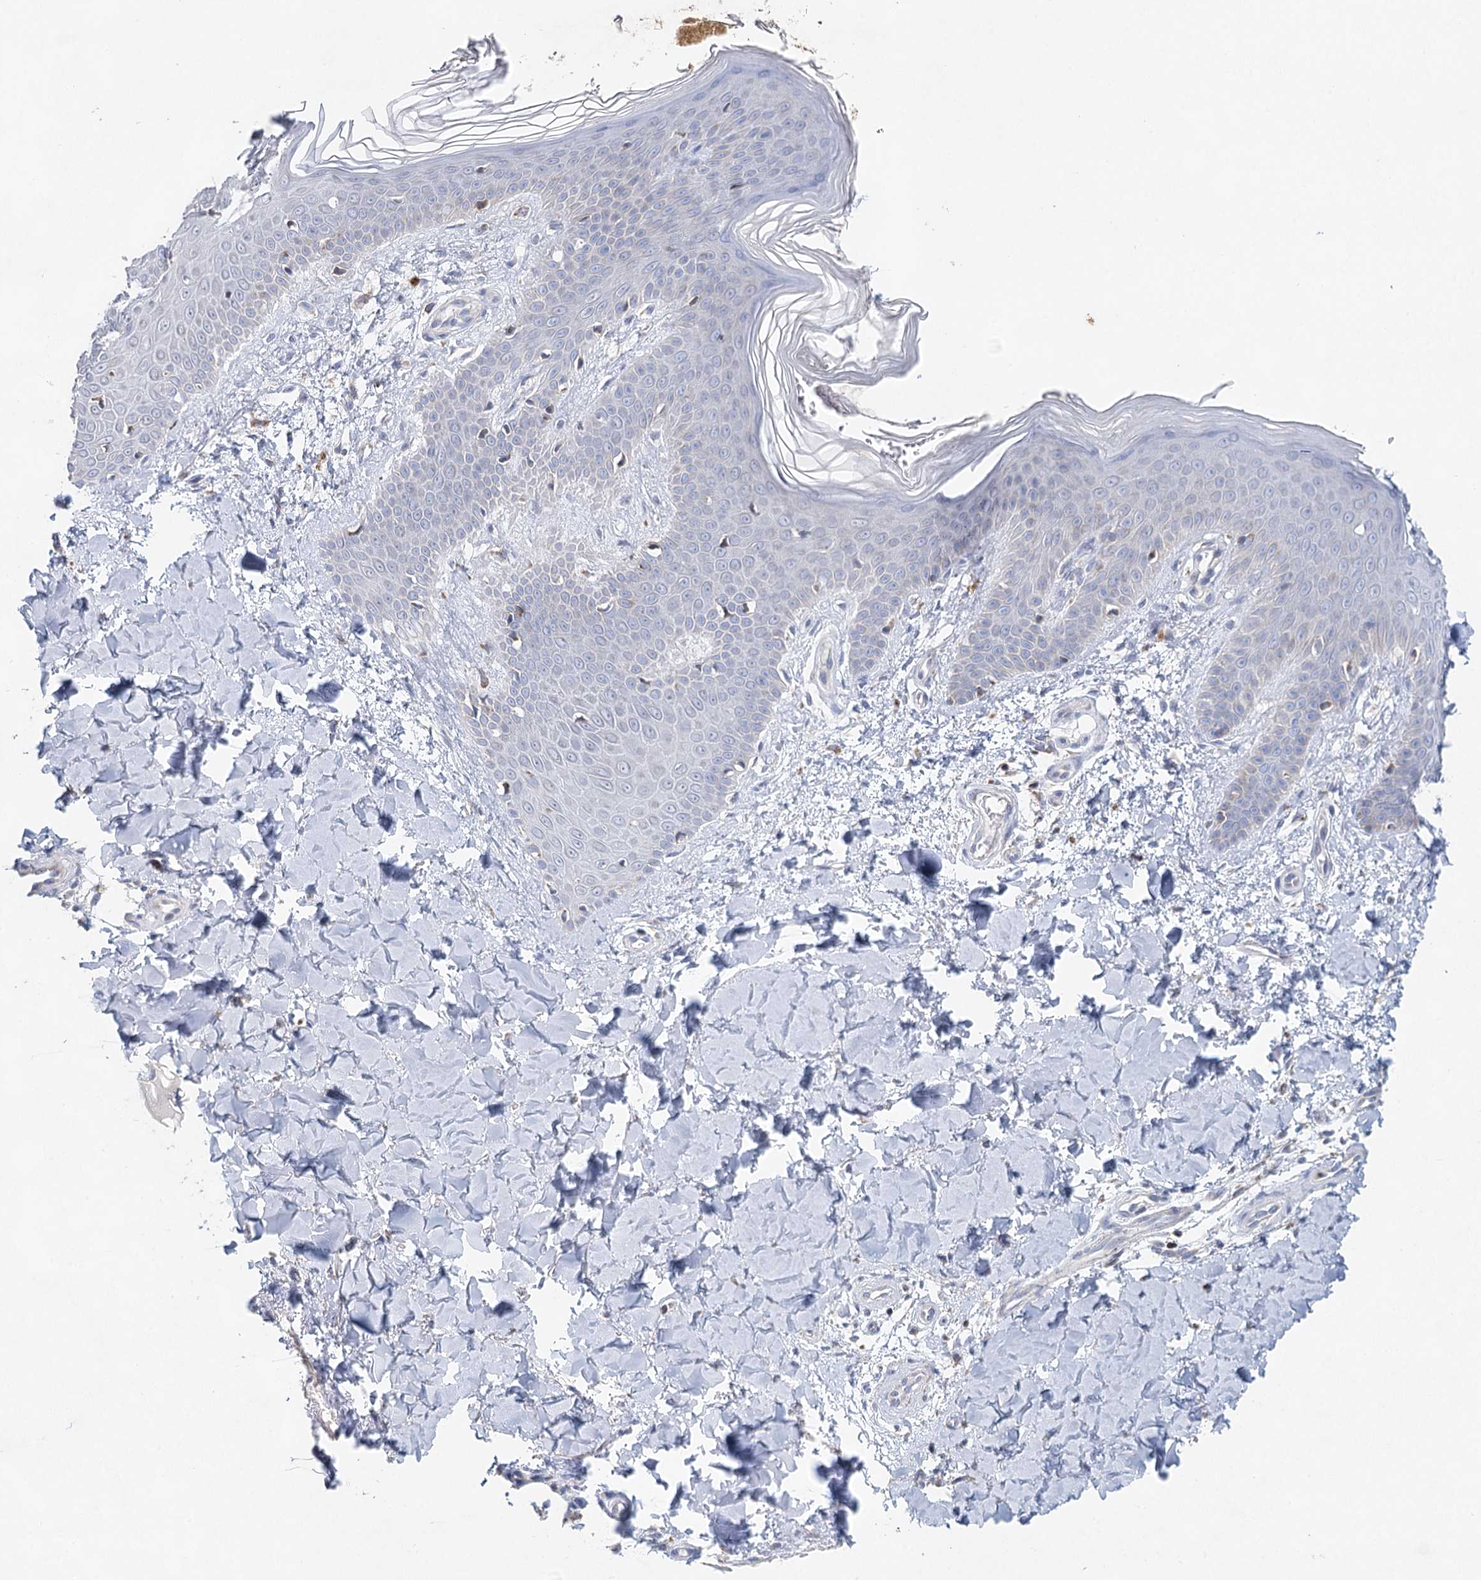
{"staining": {"intensity": "negative", "quantity": "none", "location": "none"}, "tissue": "skin", "cell_type": "Fibroblasts", "image_type": "normal", "snomed": [{"axis": "morphology", "description": "Normal tissue, NOS"}, {"axis": "topography", "description": "Skin"}], "caption": "High power microscopy photomicrograph of an IHC micrograph of benign skin, revealing no significant expression in fibroblasts.", "gene": "XPO6", "patient": {"sex": "male", "age": 36}}